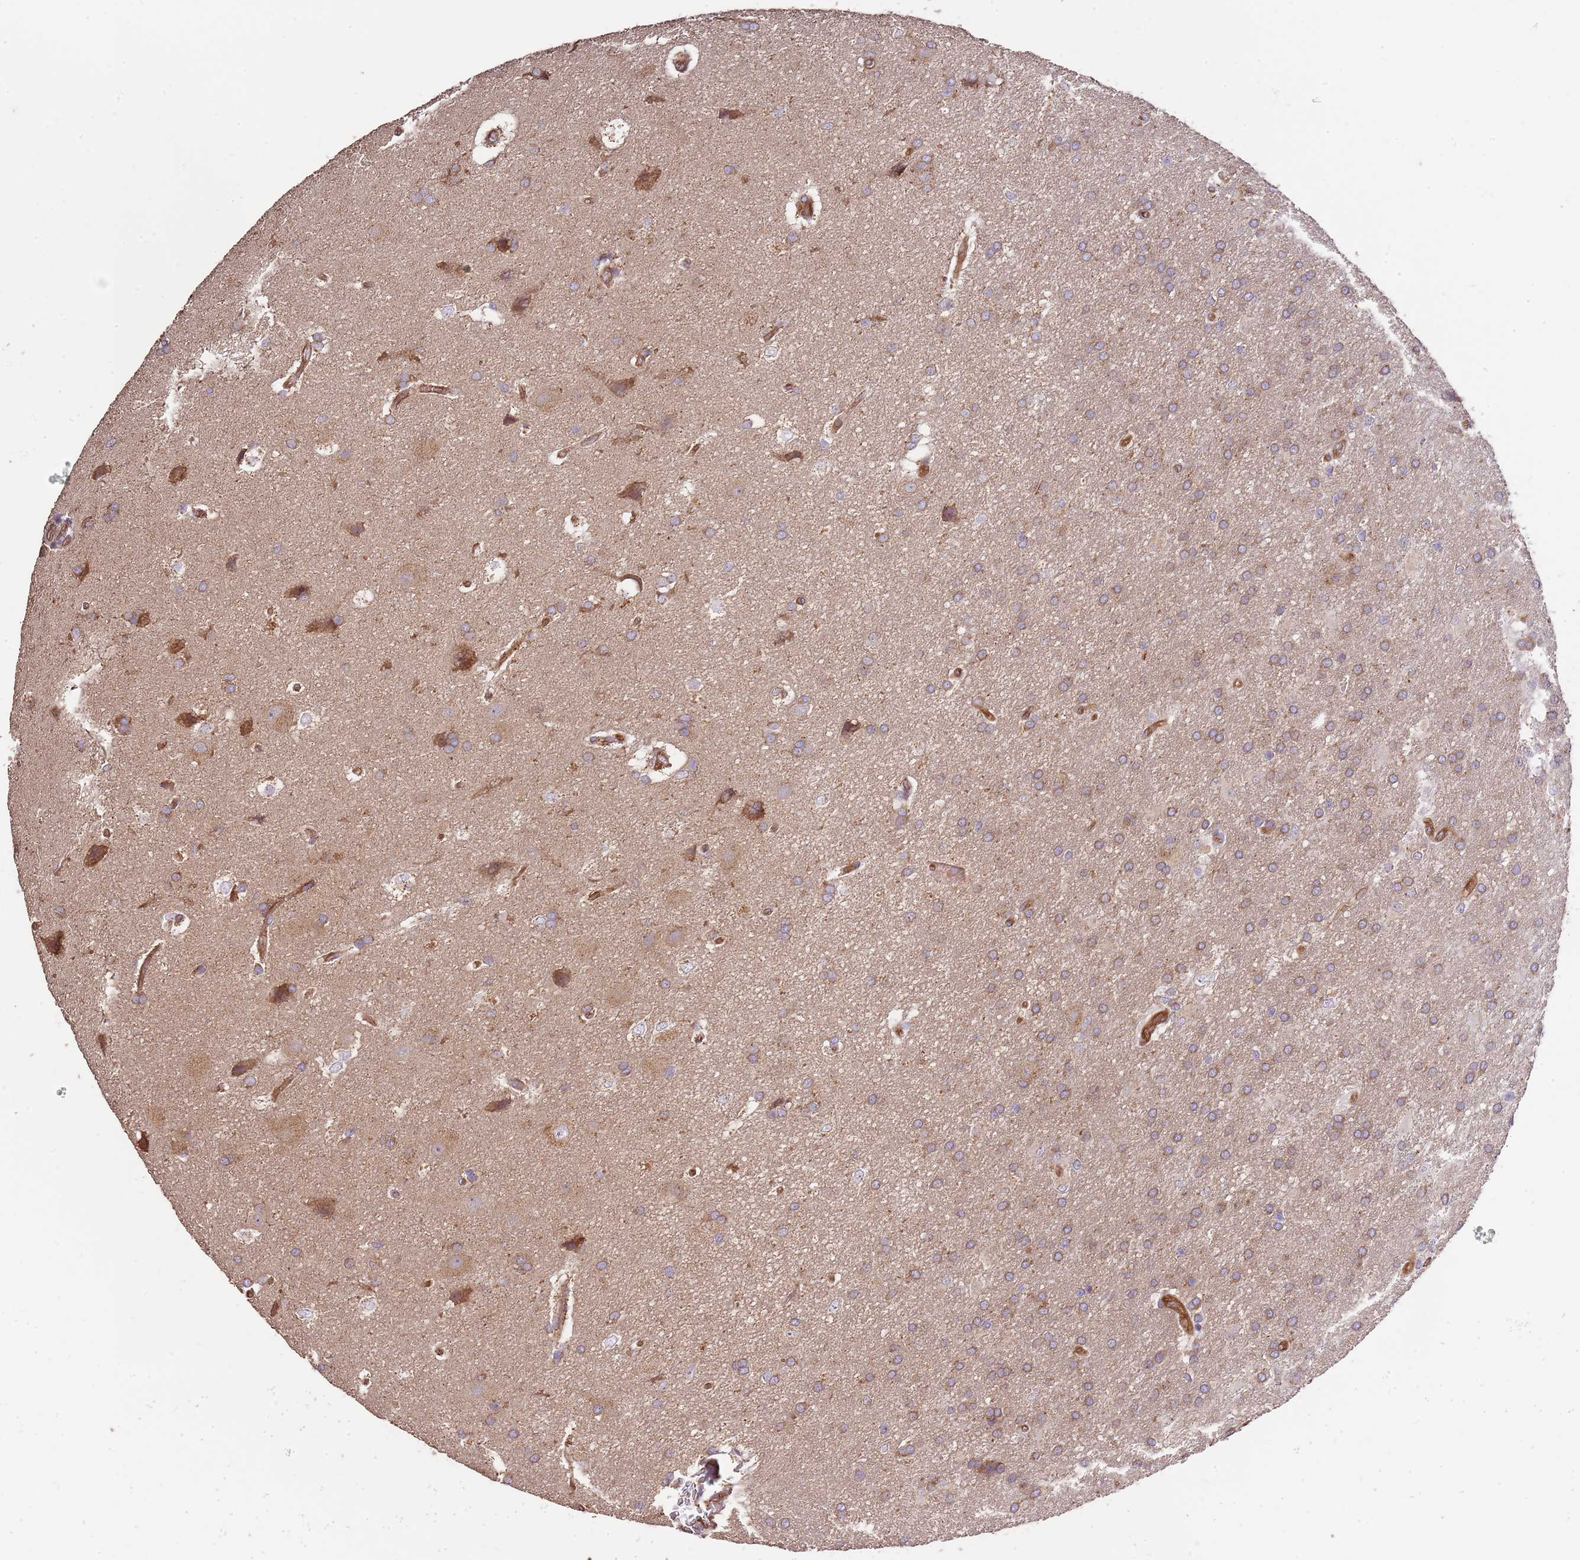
{"staining": {"intensity": "moderate", "quantity": ">75%", "location": "cytoplasmic/membranous"}, "tissue": "glioma", "cell_type": "Tumor cells", "image_type": "cancer", "snomed": [{"axis": "morphology", "description": "Glioma, malignant, Low grade"}, {"axis": "topography", "description": "Brain"}], "caption": "Immunohistochemistry (IHC) (DAB) staining of human glioma shows moderate cytoplasmic/membranous protein staining in approximately >75% of tumor cells.", "gene": "DOCK9", "patient": {"sex": "male", "age": 66}}